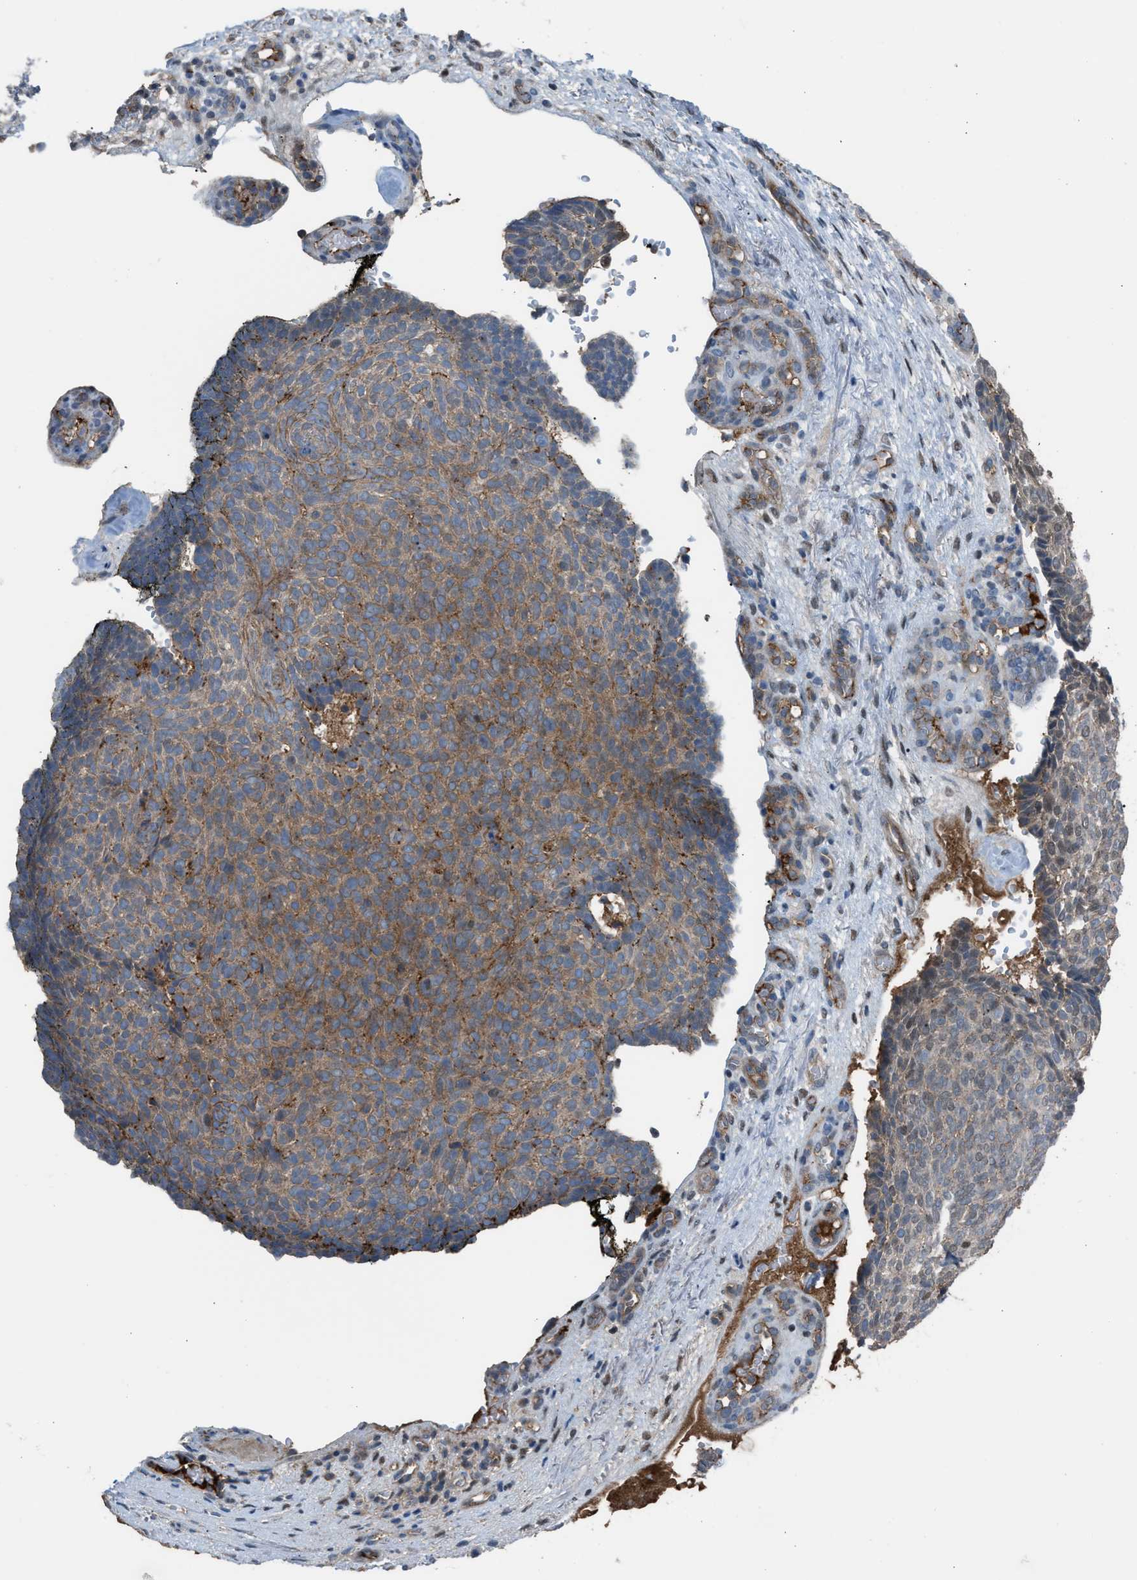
{"staining": {"intensity": "moderate", "quantity": ">75%", "location": "cytoplasmic/membranous"}, "tissue": "skin cancer", "cell_type": "Tumor cells", "image_type": "cancer", "snomed": [{"axis": "morphology", "description": "Basal cell carcinoma"}, {"axis": "topography", "description": "Skin"}], "caption": "This micrograph exhibits skin cancer stained with immunohistochemistry to label a protein in brown. The cytoplasmic/membranous of tumor cells show moderate positivity for the protein. Nuclei are counter-stained blue.", "gene": "CRTC1", "patient": {"sex": "male", "age": 61}}